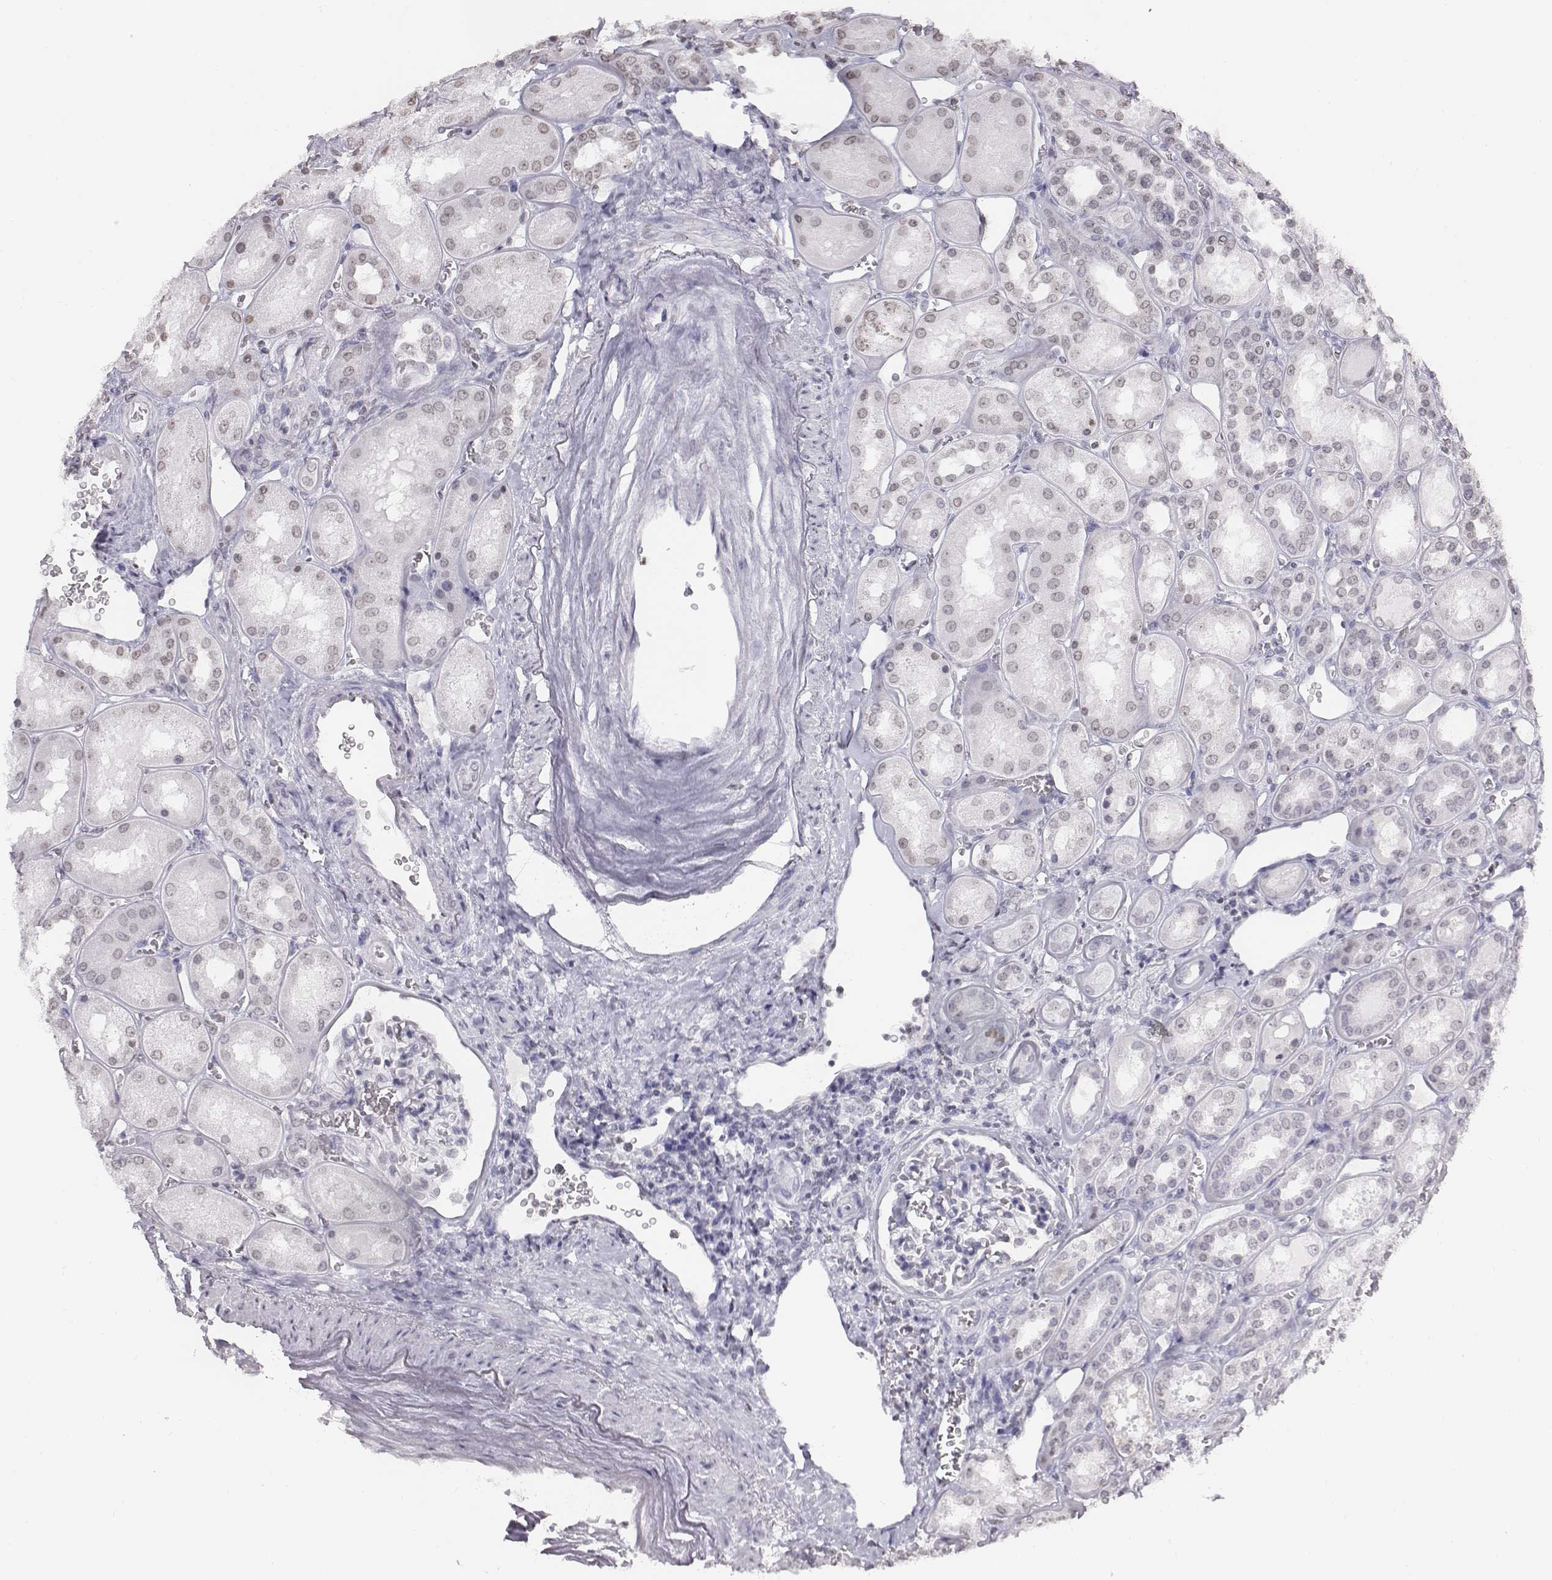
{"staining": {"intensity": "negative", "quantity": "none", "location": "none"}, "tissue": "kidney", "cell_type": "Cells in glomeruli", "image_type": "normal", "snomed": [{"axis": "morphology", "description": "Normal tissue, NOS"}, {"axis": "topography", "description": "Kidney"}], "caption": "An immunohistochemistry micrograph of unremarkable kidney is shown. There is no staining in cells in glomeruli of kidney.", "gene": "BARHL1", "patient": {"sex": "male", "age": 73}}